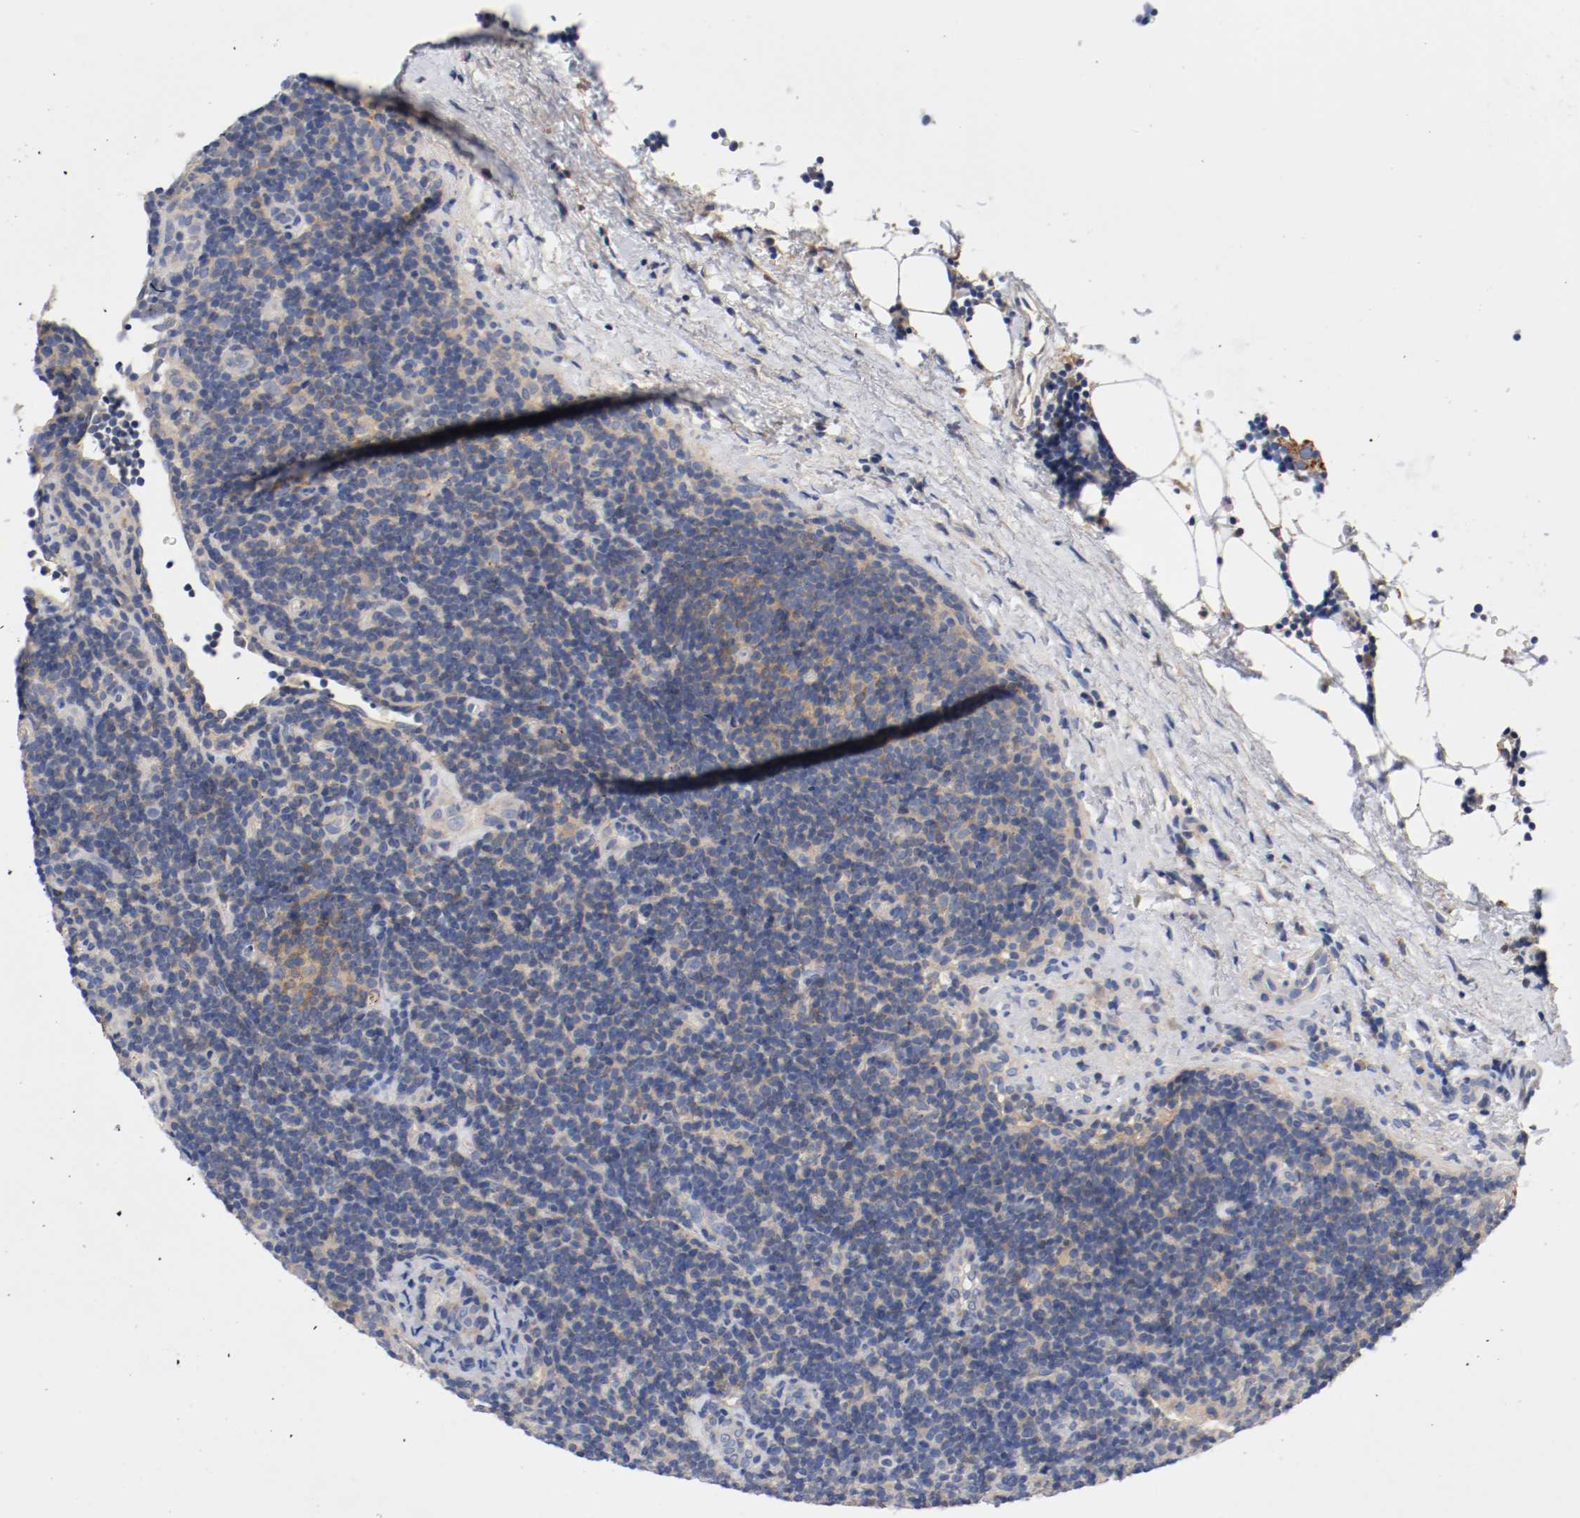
{"staining": {"intensity": "weak", "quantity": ">75%", "location": "cytoplasmic/membranous"}, "tissue": "lymphoma", "cell_type": "Tumor cells", "image_type": "cancer", "snomed": [{"axis": "morphology", "description": "Malignant lymphoma, non-Hodgkin's type, Low grade"}, {"axis": "topography", "description": "Lymph node"}], "caption": "DAB immunohistochemical staining of lymphoma displays weak cytoplasmic/membranous protein expression in about >75% of tumor cells. (DAB IHC, brown staining for protein, blue staining for nuclei).", "gene": "HGS", "patient": {"sex": "male", "age": 70}}